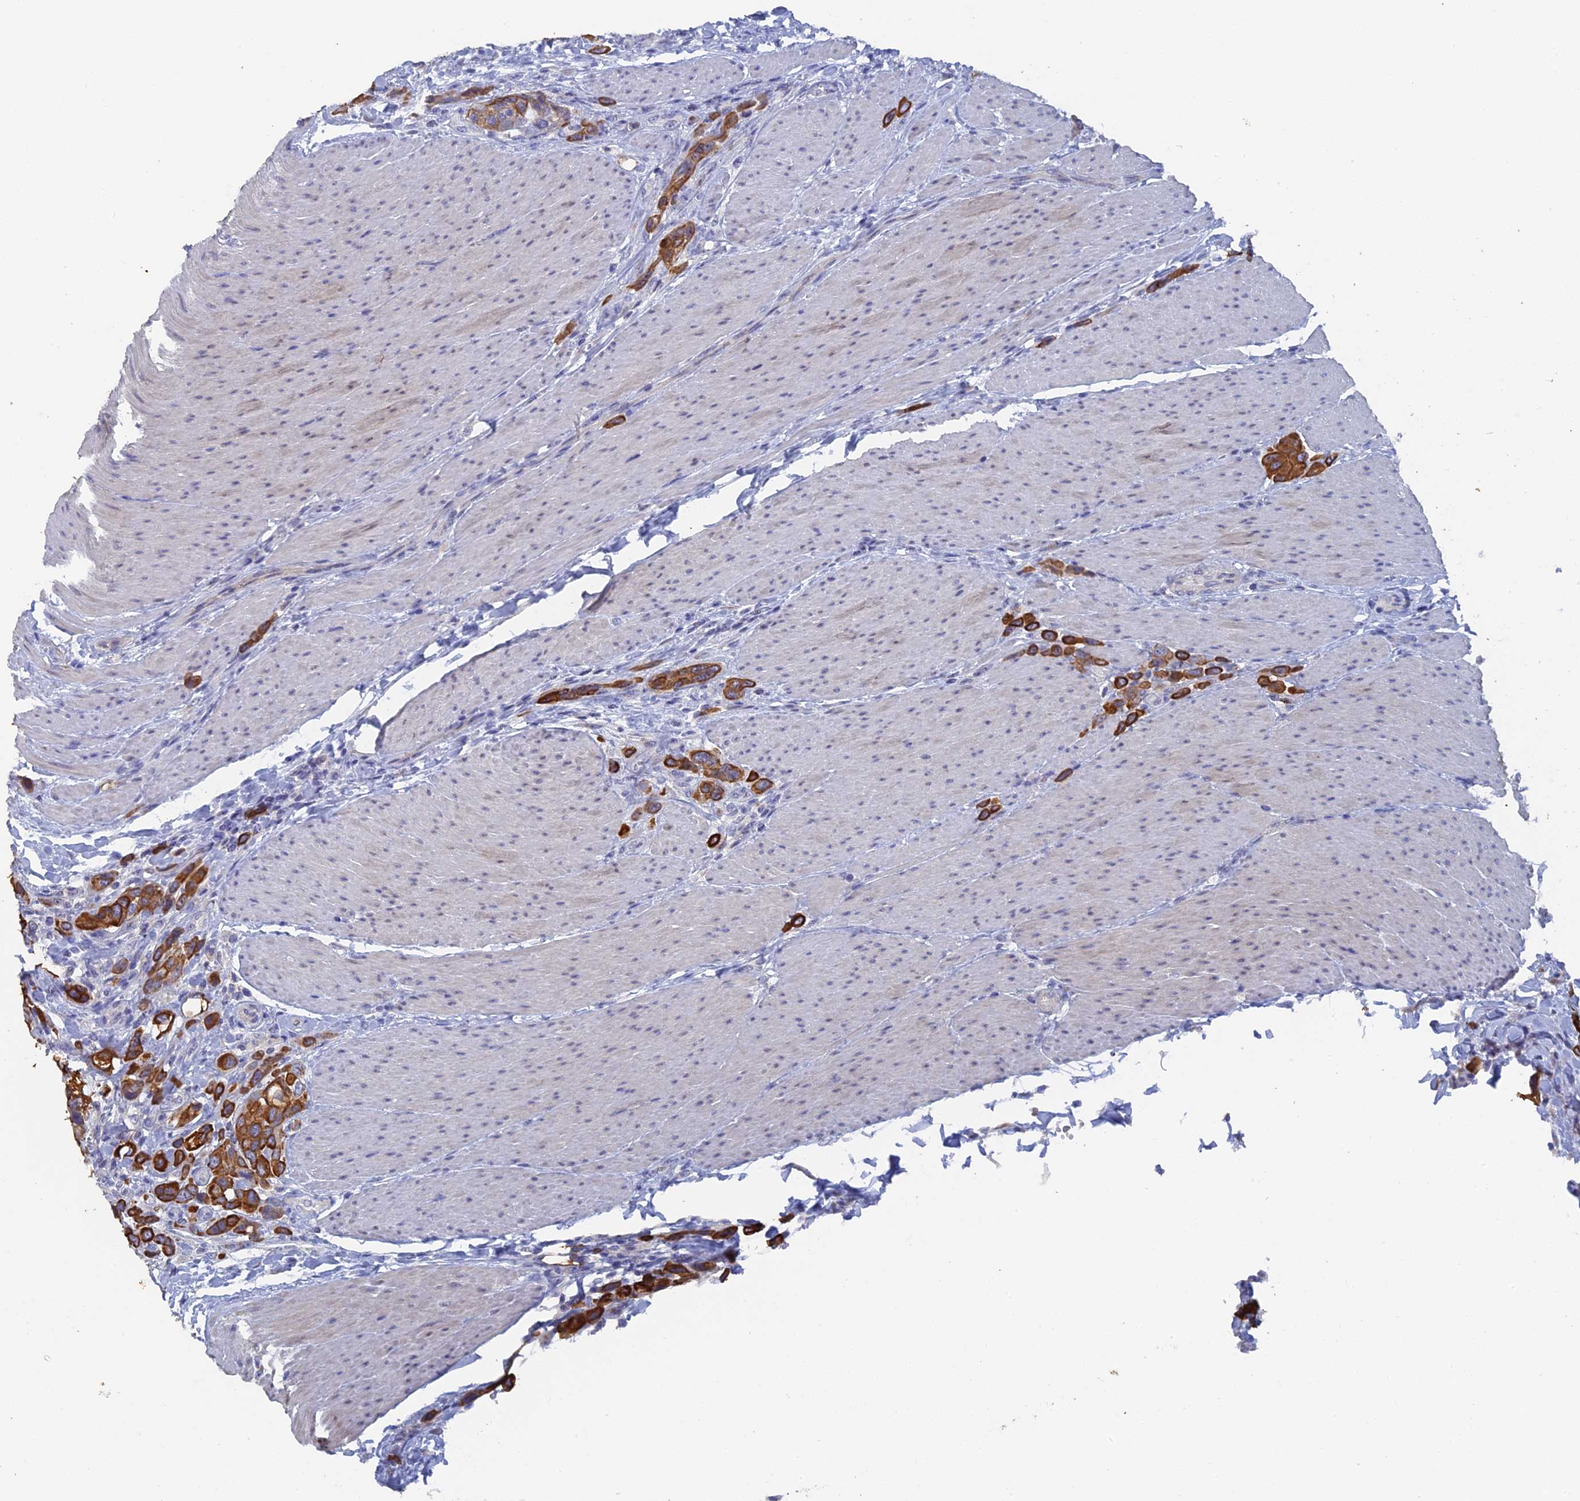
{"staining": {"intensity": "strong", "quantity": ">75%", "location": "cytoplasmic/membranous"}, "tissue": "urothelial cancer", "cell_type": "Tumor cells", "image_type": "cancer", "snomed": [{"axis": "morphology", "description": "Urothelial carcinoma, High grade"}, {"axis": "topography", "description": "Urinary bladder"}], "caption": "About >75% of tumor cells in urothelial cancer exhibit strong cytoplasmic/membranous protein staining as visualized by brown immunohistochemical staining.", "gene": "SRFBP1", "patient": {"sex": "male", "age": 50}}